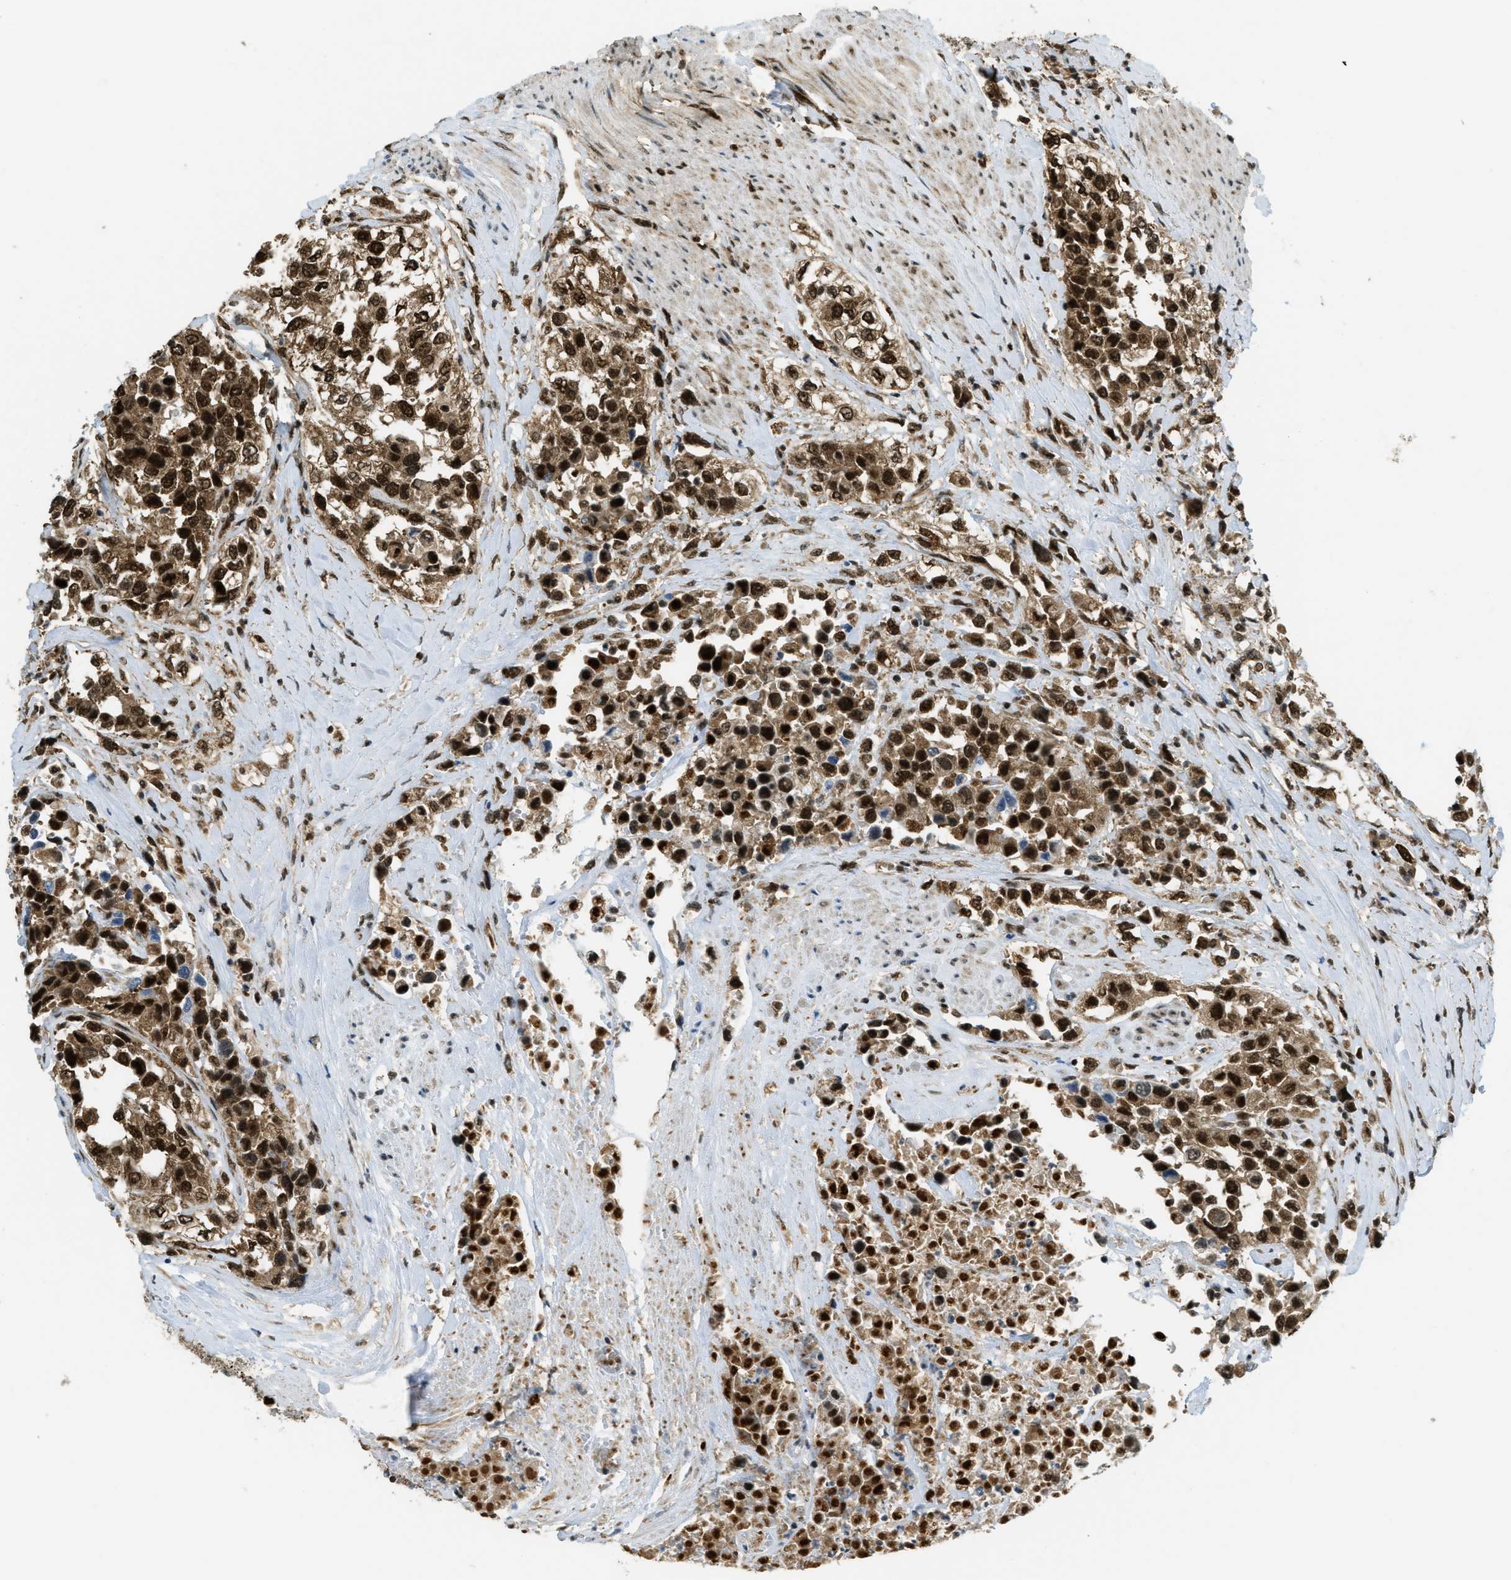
{"staining": {"intensity": "strong", "quantity": ">75%", "location": "cytoplasmic/membranous,nuclear"}, "tissue": "urothelial cancer", "cell_type": "Tumor cells", "image_type": "cancer", "snomed": [{"axis": "morphology", "description": "Urothelial carcinoma, High grade"}, {"axis": "topography", "description": "Urinary bladder"}], "caption": "Protein staining demonstrates strong cytoplasmic/membranous and nuclear staining in approximately >75% of tumor cells in high-grade urothelial carcinoma.", "gene": "TNPO1", "patient": {"sex": "female", "age": 80}}